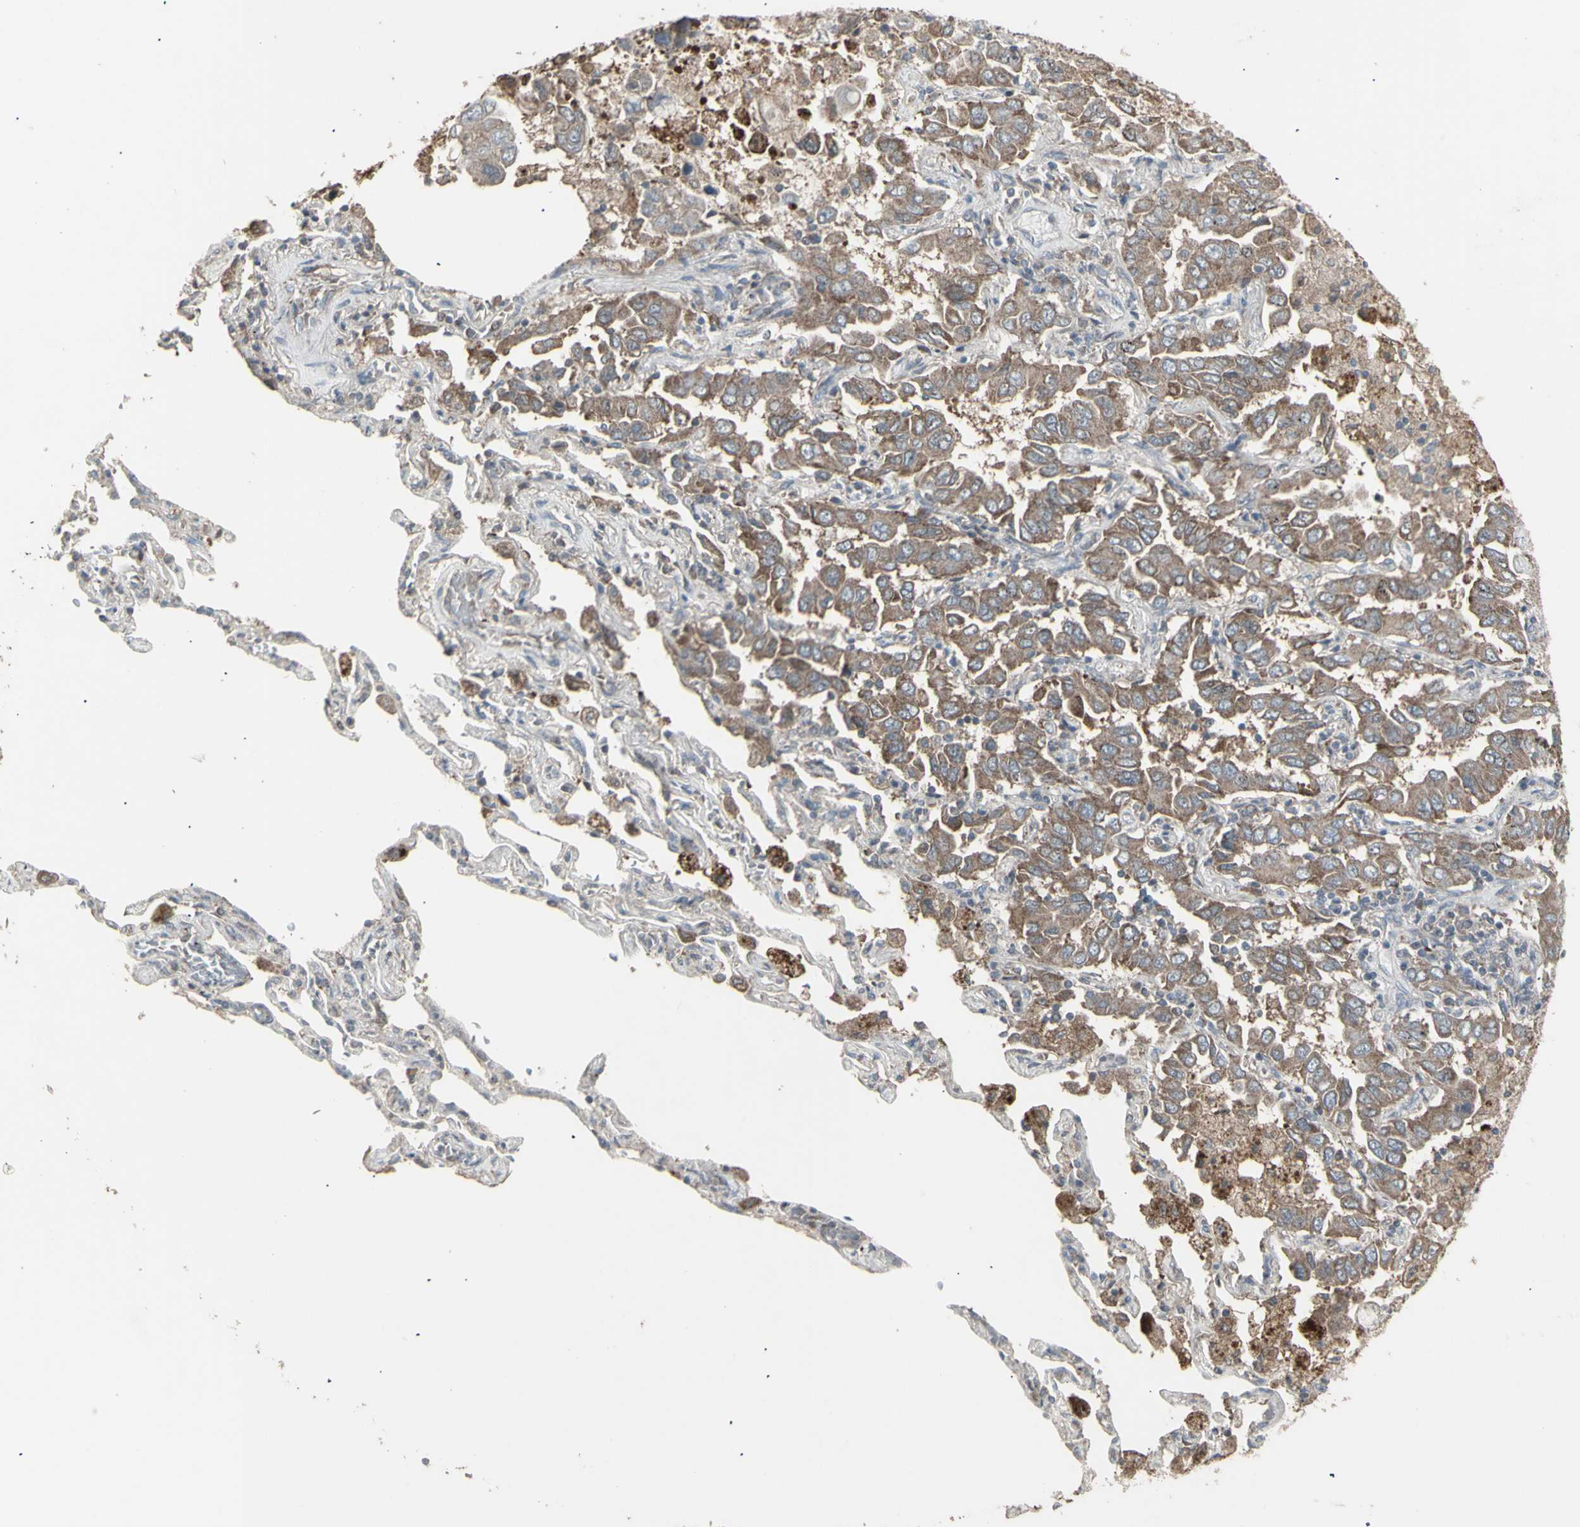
{"staining": {"intensity": "moderate", "quantity": ">75%", "location": "cytoplasmic/membranous"}, "tissue": "lung cancer", "cell_type": "Tumor cells", "image_type": "cancer", "snomed": [{"axis": "morphology", "description": "Adenocarcinoma, NOS"}, {"axis": "topography", "description": "Lung"}], "caption": "The histopathology image demonstrates staining of lung cancer, revealing moderate cytoplasmic/membranous protein staining (brown color) within tumor cells. The protein is shown in brown color, while the nuclei are stained blue.", "gene": "RNASEL", "patient": {"sex": "male", "age": 64}}